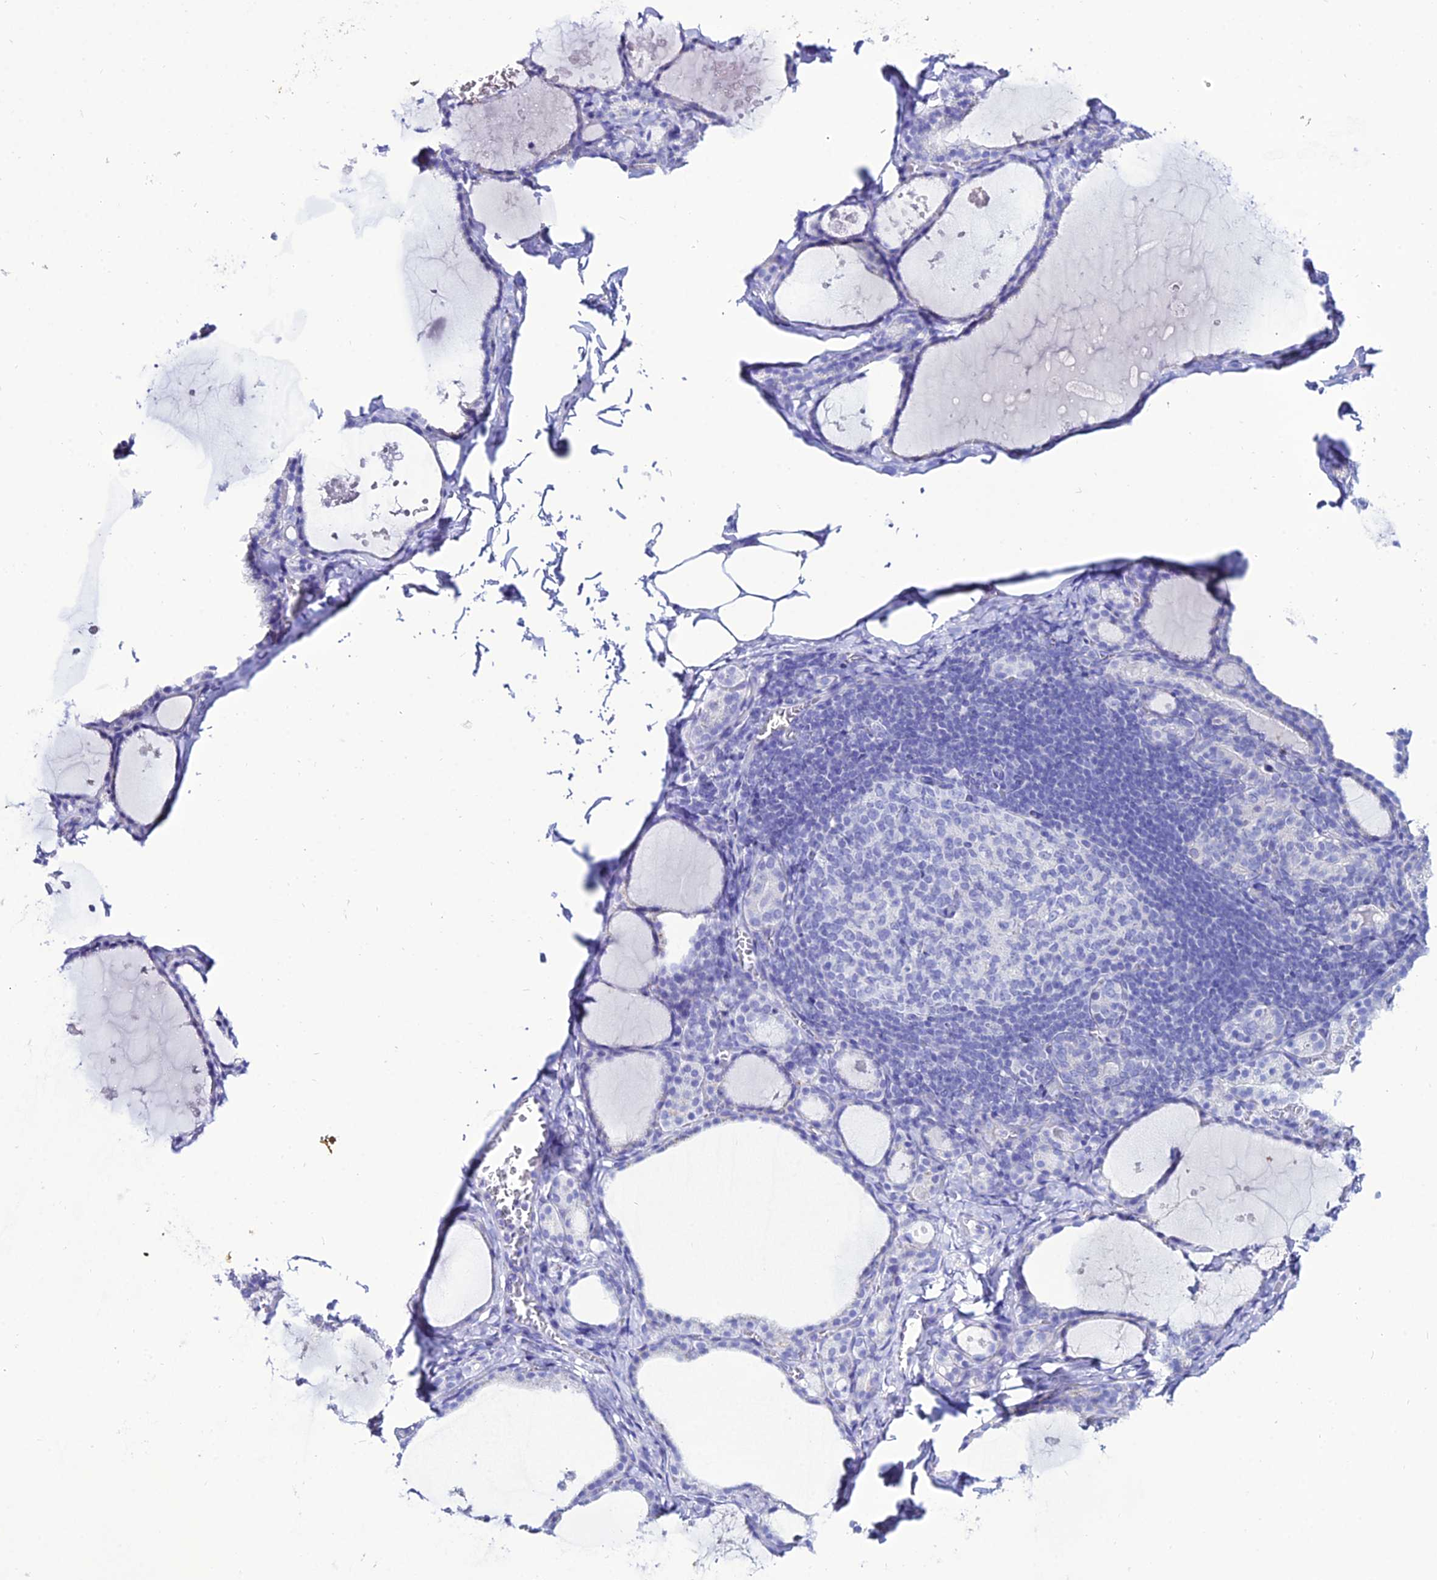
{"staining": {"intensity": "negative", "quantity": "none", "location": "none"}, "tissue": "thyroid gland", "cell_type": "Glandular cells", "image_type": "normal", "snomed": [{"axis": "morphology", "description": "Normal tissue, NOS"}, {"axis": "topography", "description": "Thyroid gland"}], "caption": "Human thyroid gland stained for a protein using IHC displays no positivity in glandular cells.", "gene": "OR4D5", "patient": {"sex": "male", "age": 56}}